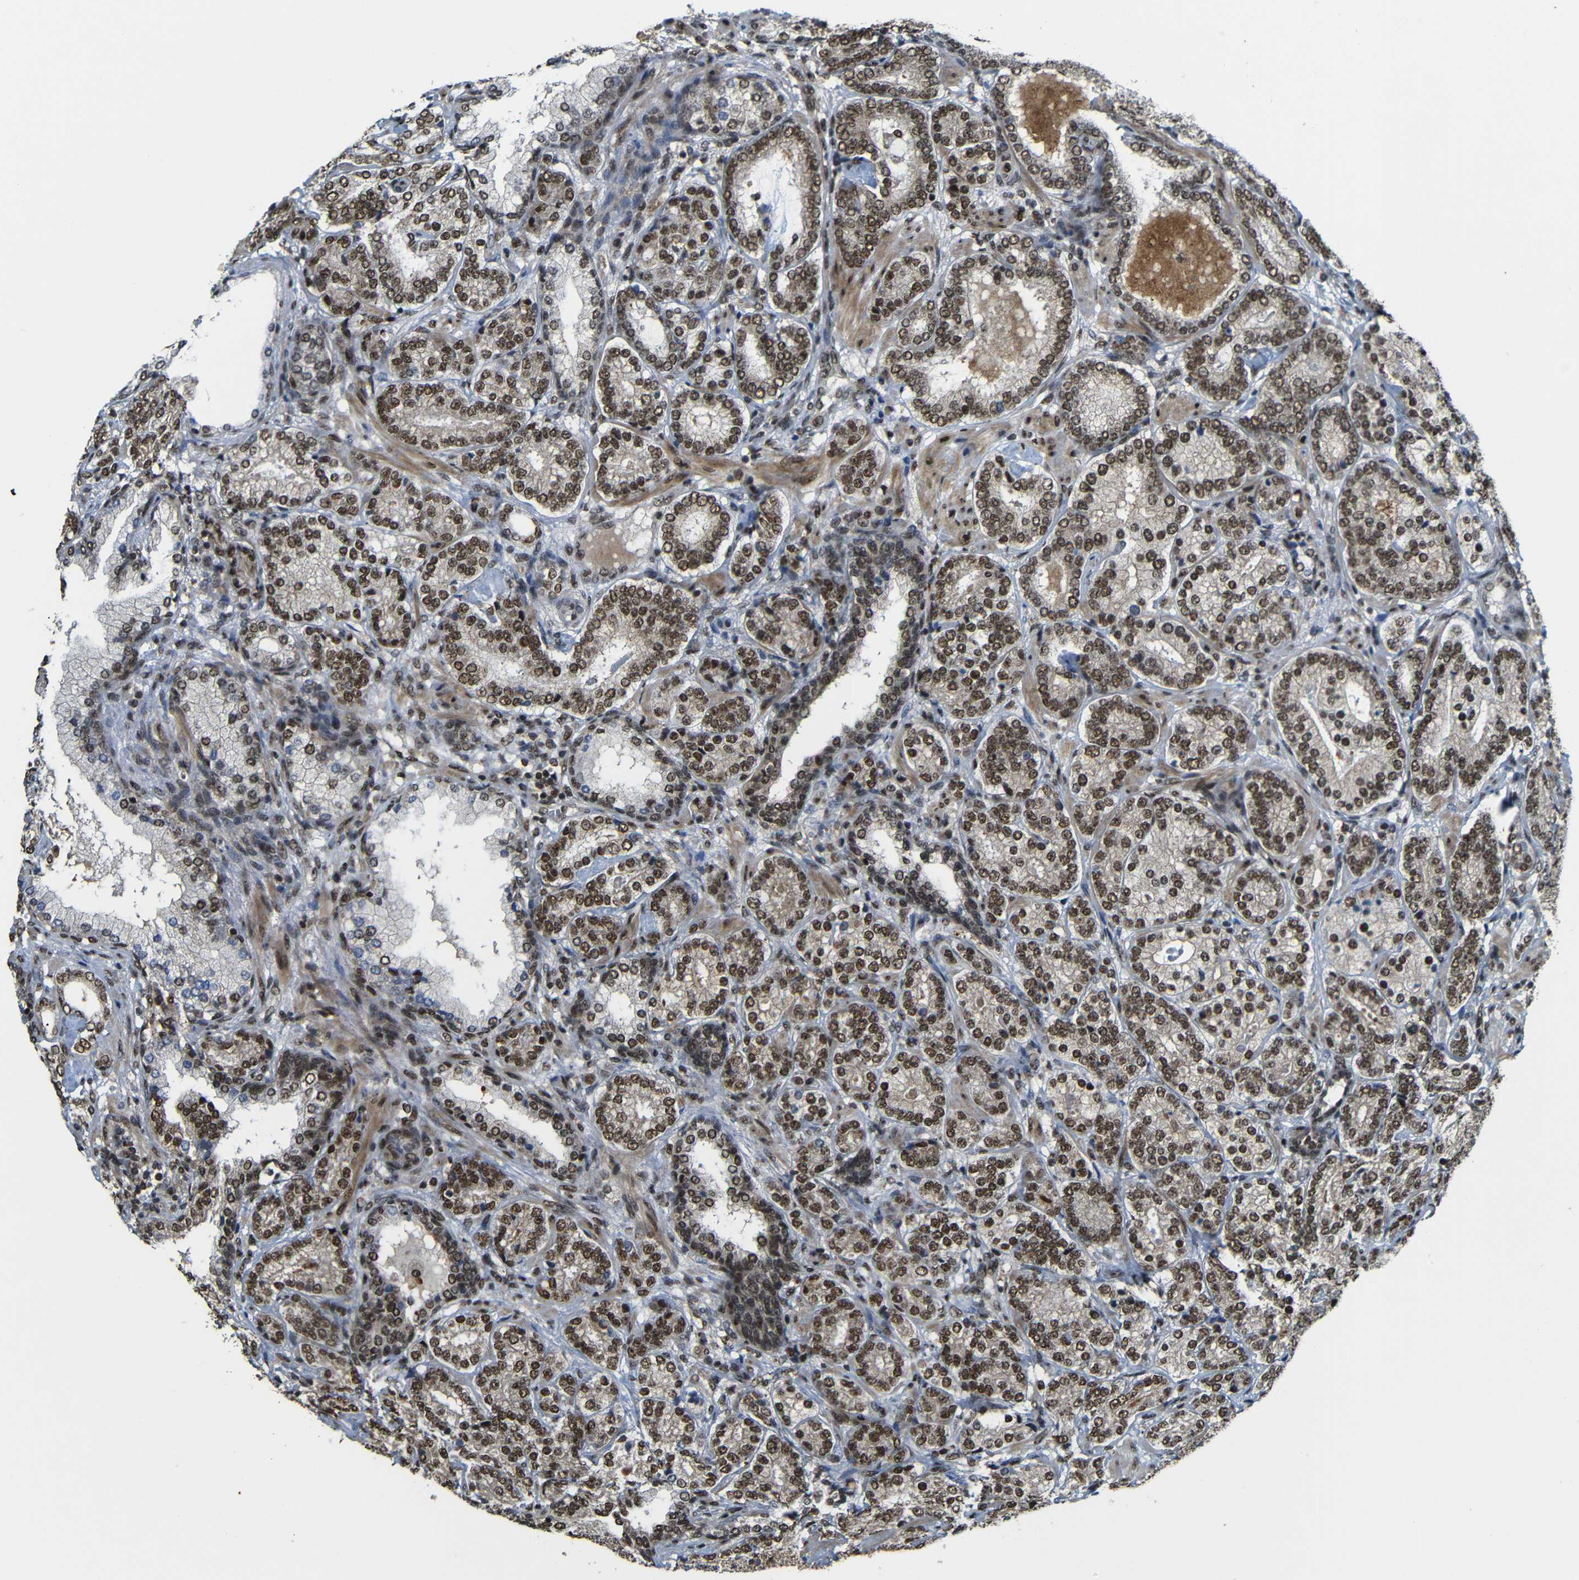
{"staining": {"intensity": "strong", "quantity": ">75%", "location": "cytoplasmic/membranous,nuclear"}, "tissue": "prostate cancer", "cell_type": "Tumor cells", "image_type": "cancer", "snomed": [{"axis": "morphology", "description": "Adenocarcinoma, High grade"}, {"axis": "topography", "description": "Prostate"}], "caption": "Strong cytoplasmic/membranous and nuclear expression is seen in approximately >75% of tumor cells in prostate cancer (adenocarcinoma (high-grade)).", "gene": "TCF7L2", "patient": {"sex": "male", "age": 61}}